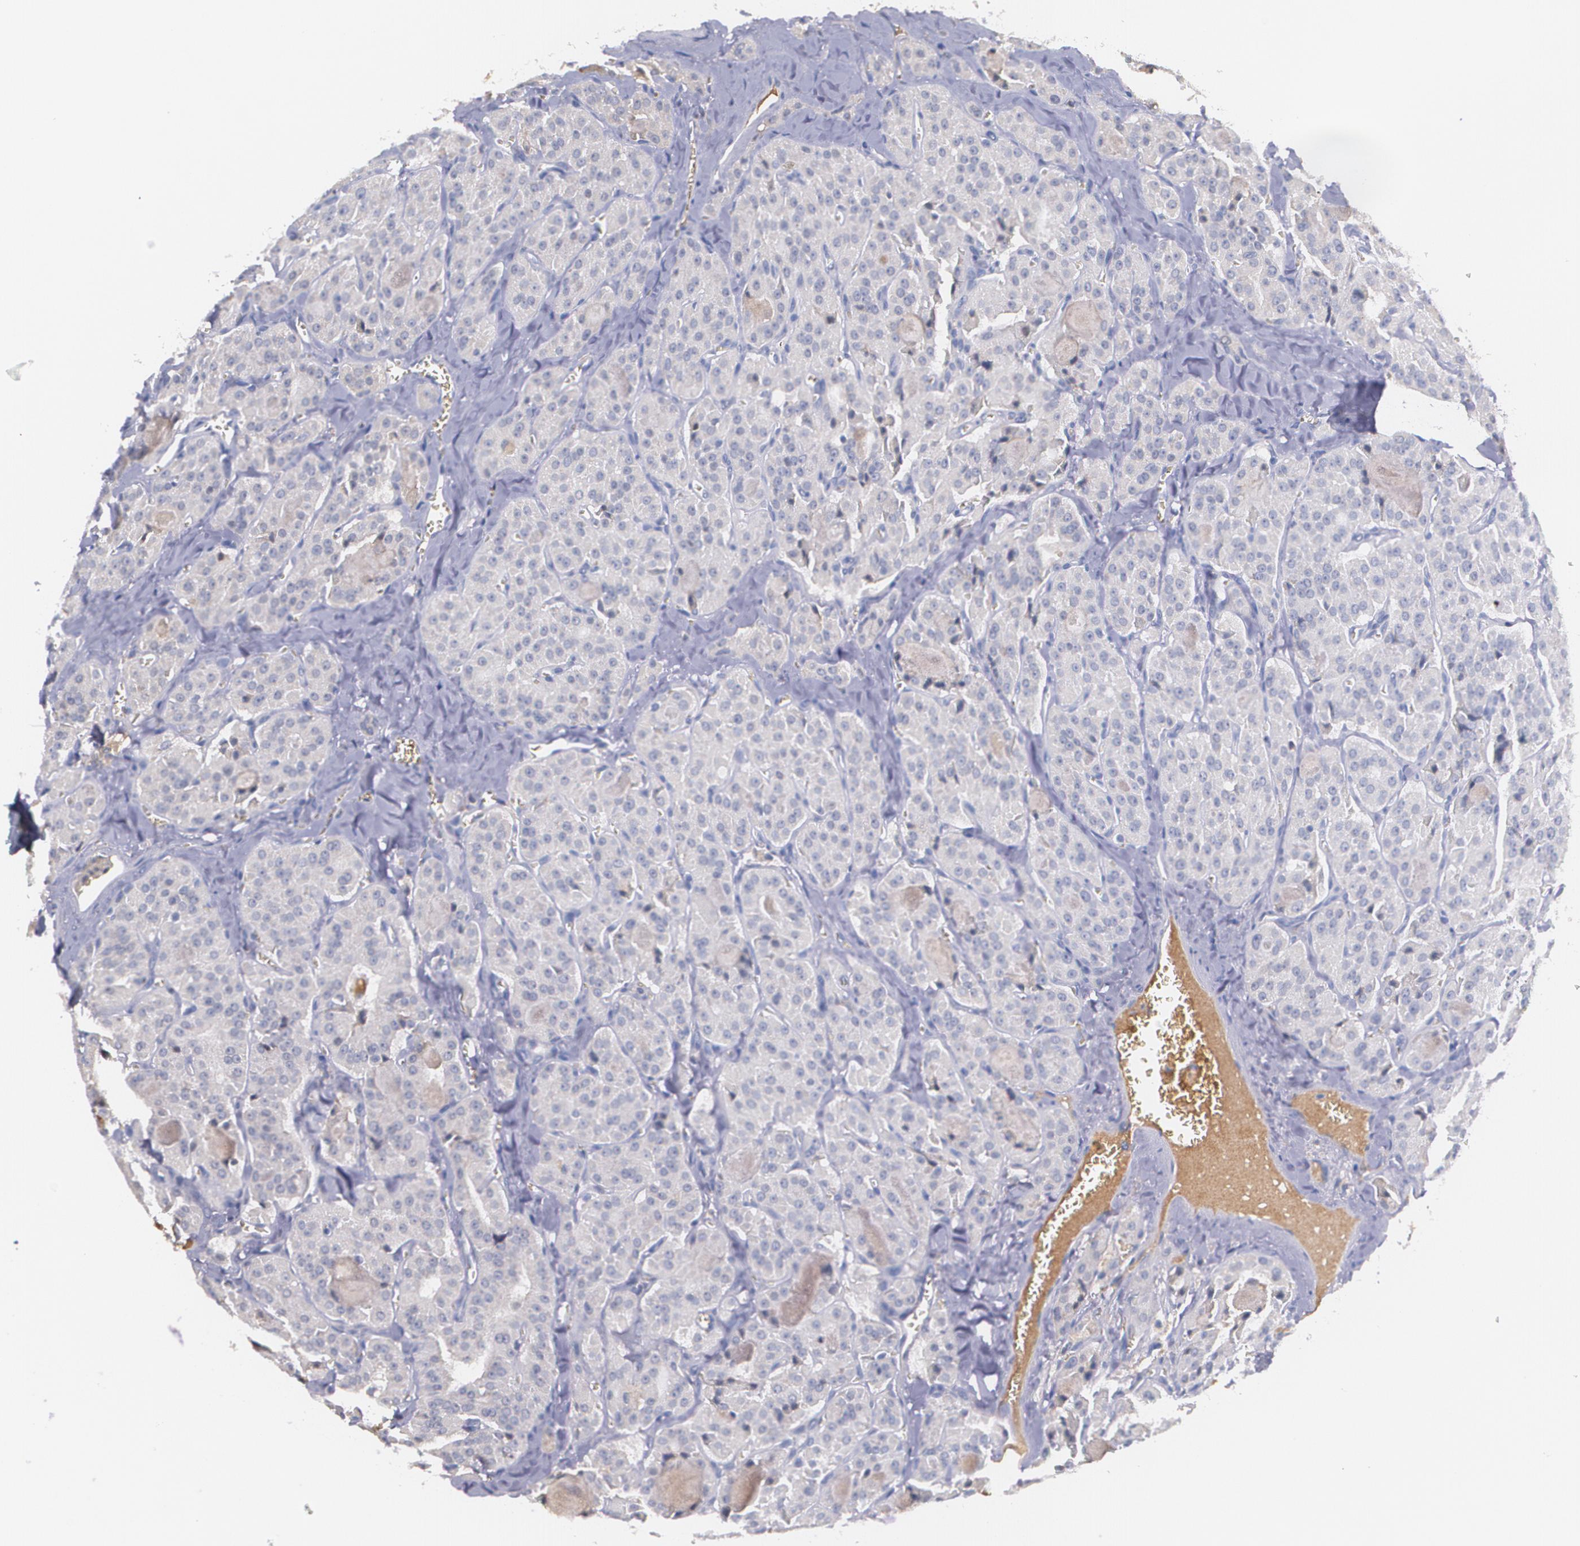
{"staining": {"intensity": "weak", "quantity": "<25%", "location": "cytoplasmic/membranous"}, "tissue": "thyroid cancer", "cell_type": "Tumor cells", "image_type": "cancer", "snomed": [{"axis": "morphology", "description": "Carcinoma, NOS"}, {"axis": "topography", "description": "Thyroid gland"}], "caption": "Micrograph shows no protein expression in tumor cells of carcinoma (thyroid) tissue.", "gene": "AMBP", "patient": {"sex": "male", "age": 76}}